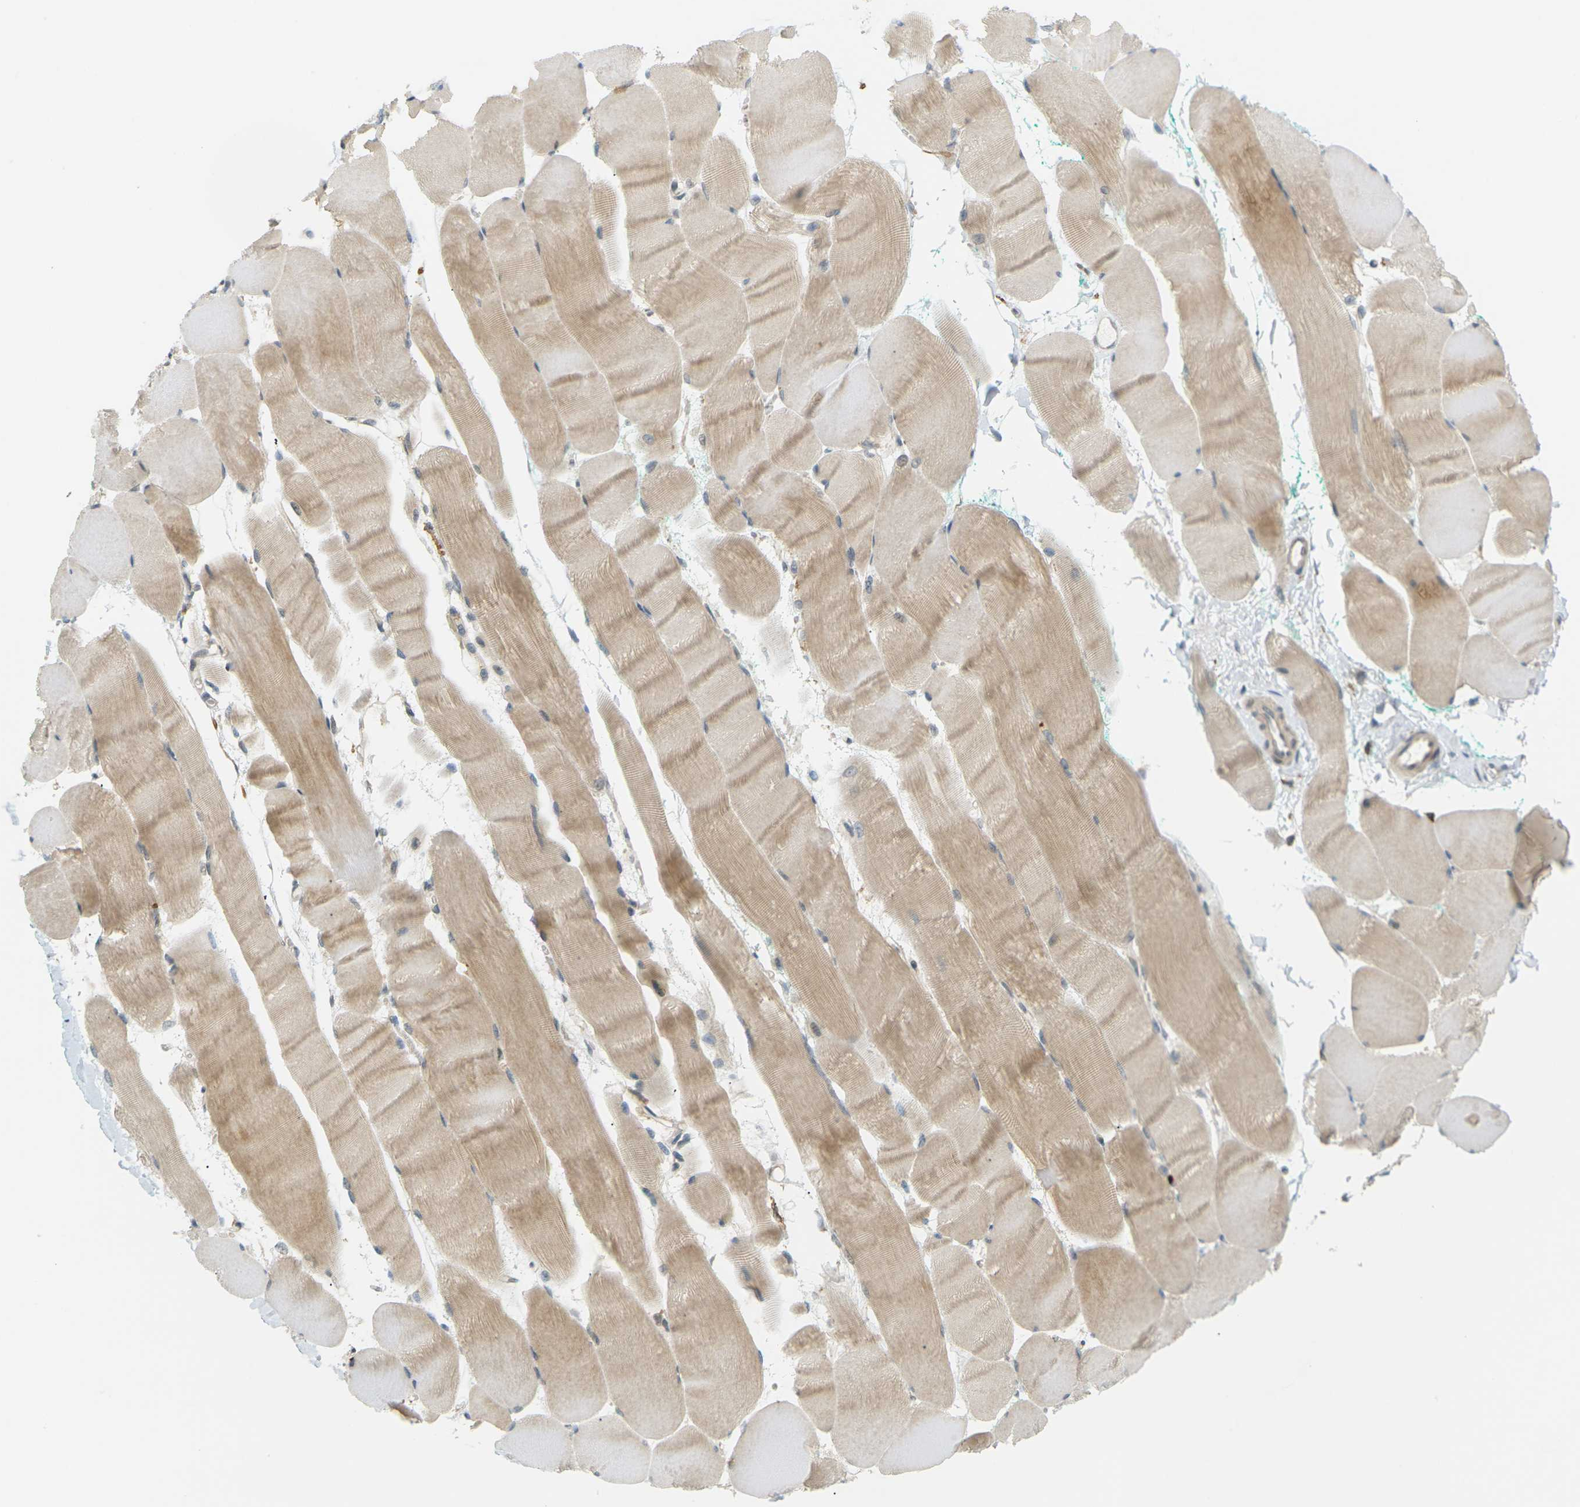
{"staining": {"intensity": "weak", "quantity": ">75%", "location": "cytoplasmic/membranous"}, "tissue": "skeletal muscle", "cell_type": "Myocytes", "image_type": "normal", "snomed": [{"axis": "morphology", "description": "Normal tissue, NOS"}, {"axis": "morphology", "description": "Squamous cell carcinoma, NOS"}, {"axis": "topography", "description": "Skeletal muscle"}], "caption": "Immunohistochemical staining of benign skeletal muscle demonstrates low levels of weak cytoplasmic/membranous positivity in approximately >75% of myocytes.", "gene": "SOCS6", "patient": {"sex": "male", "age": 51}}